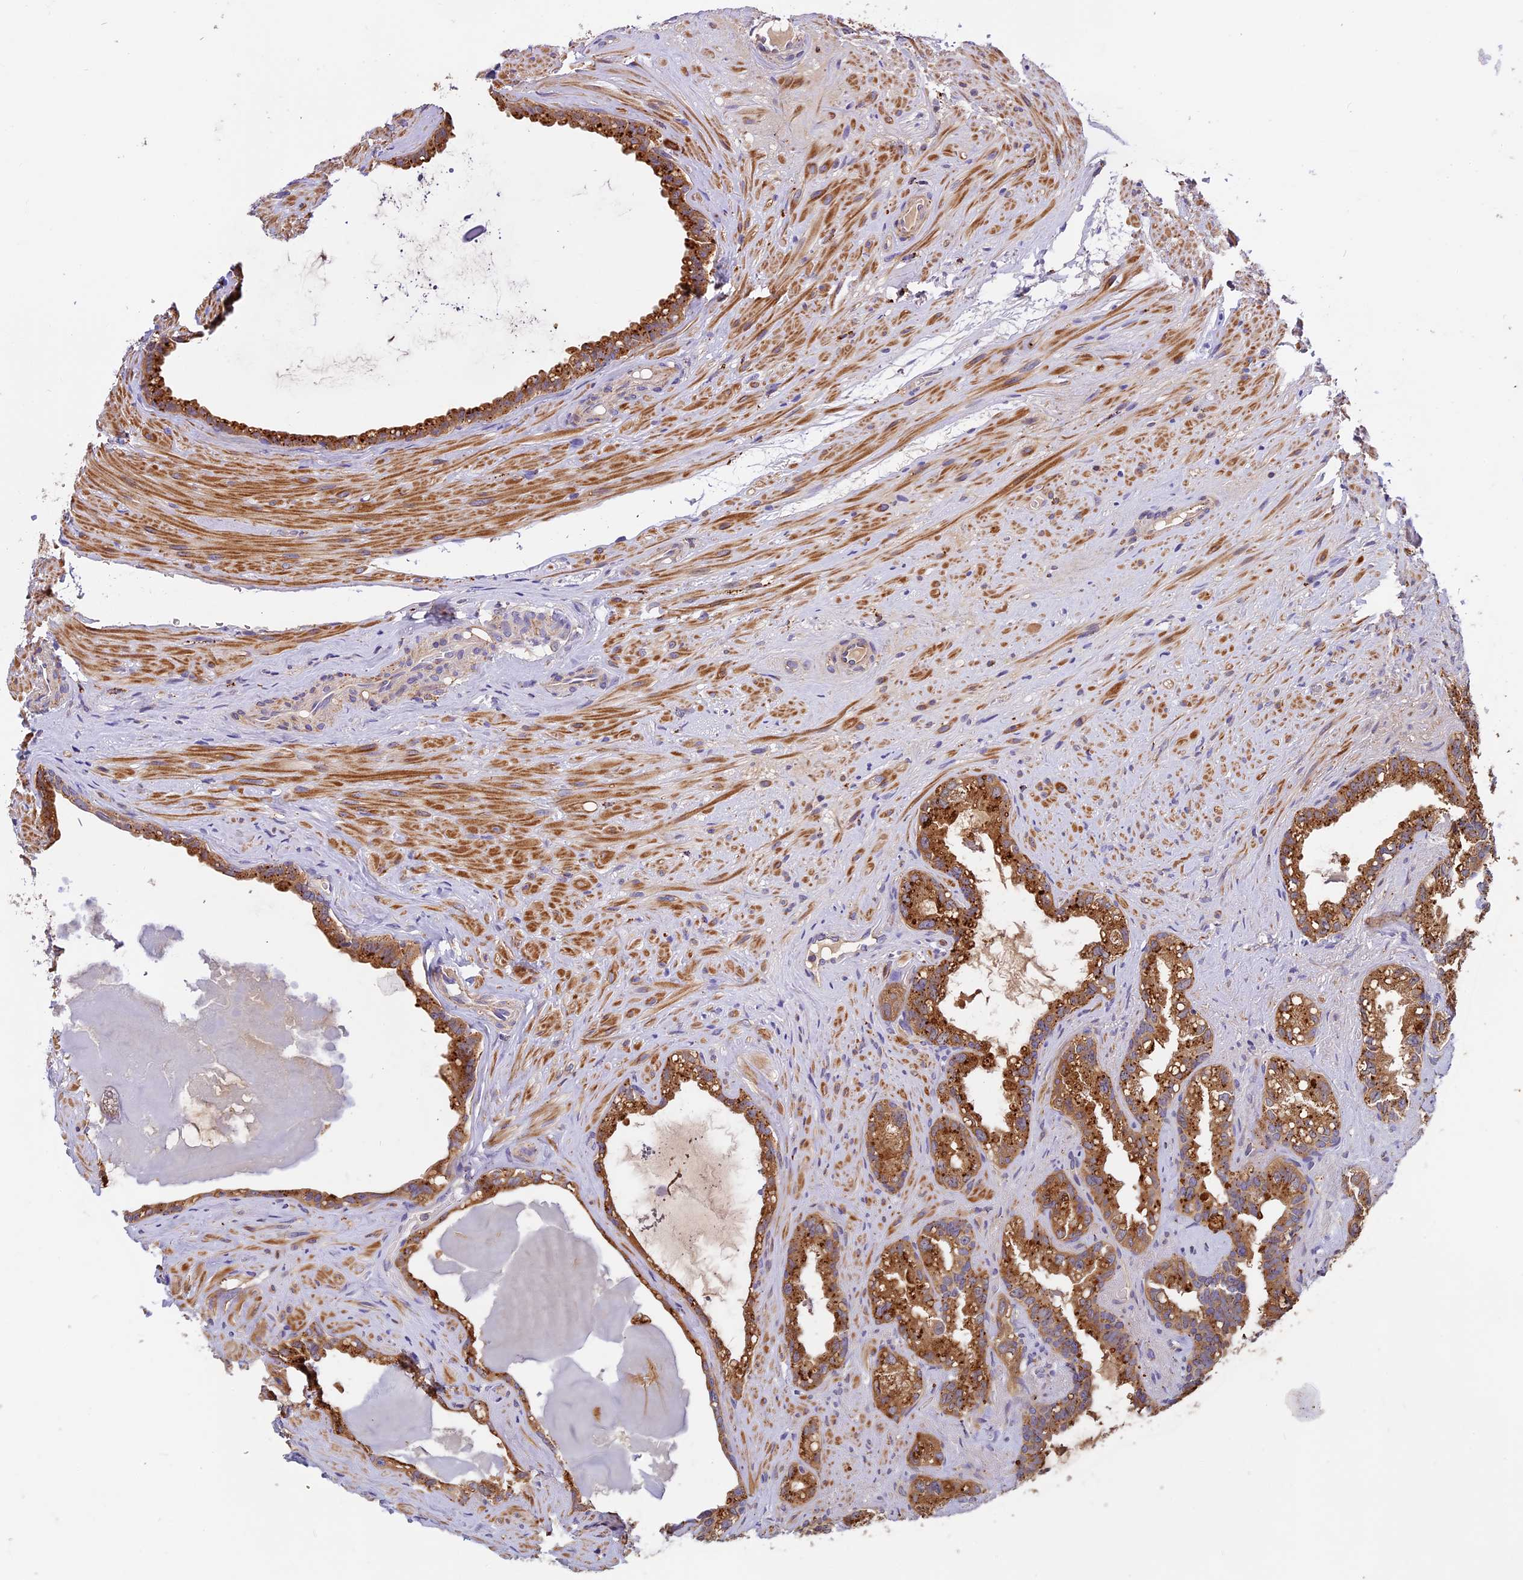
{"staining": {"intensity": "strong", "quantity": ">75%", "location": "cytoplasmic/membranous"}, "tissue": "seminal vesicle", "cell_type": "Glandular cells", "image_type": "normal", "snomed": [{"axis": "morphology", "description": "Normal tissue, NOS"}, {"axis": "topography", "description": "Prostate"}, {"axis": "topography", "description": "Seminal veicle"}], "caption": "Strong cytoplasmic/membranous staining is present in approximately >75% of glandular cells in benign seminal vesicle.", "gene": "COPE", "patient": {"sex": "male", "age": 79}}